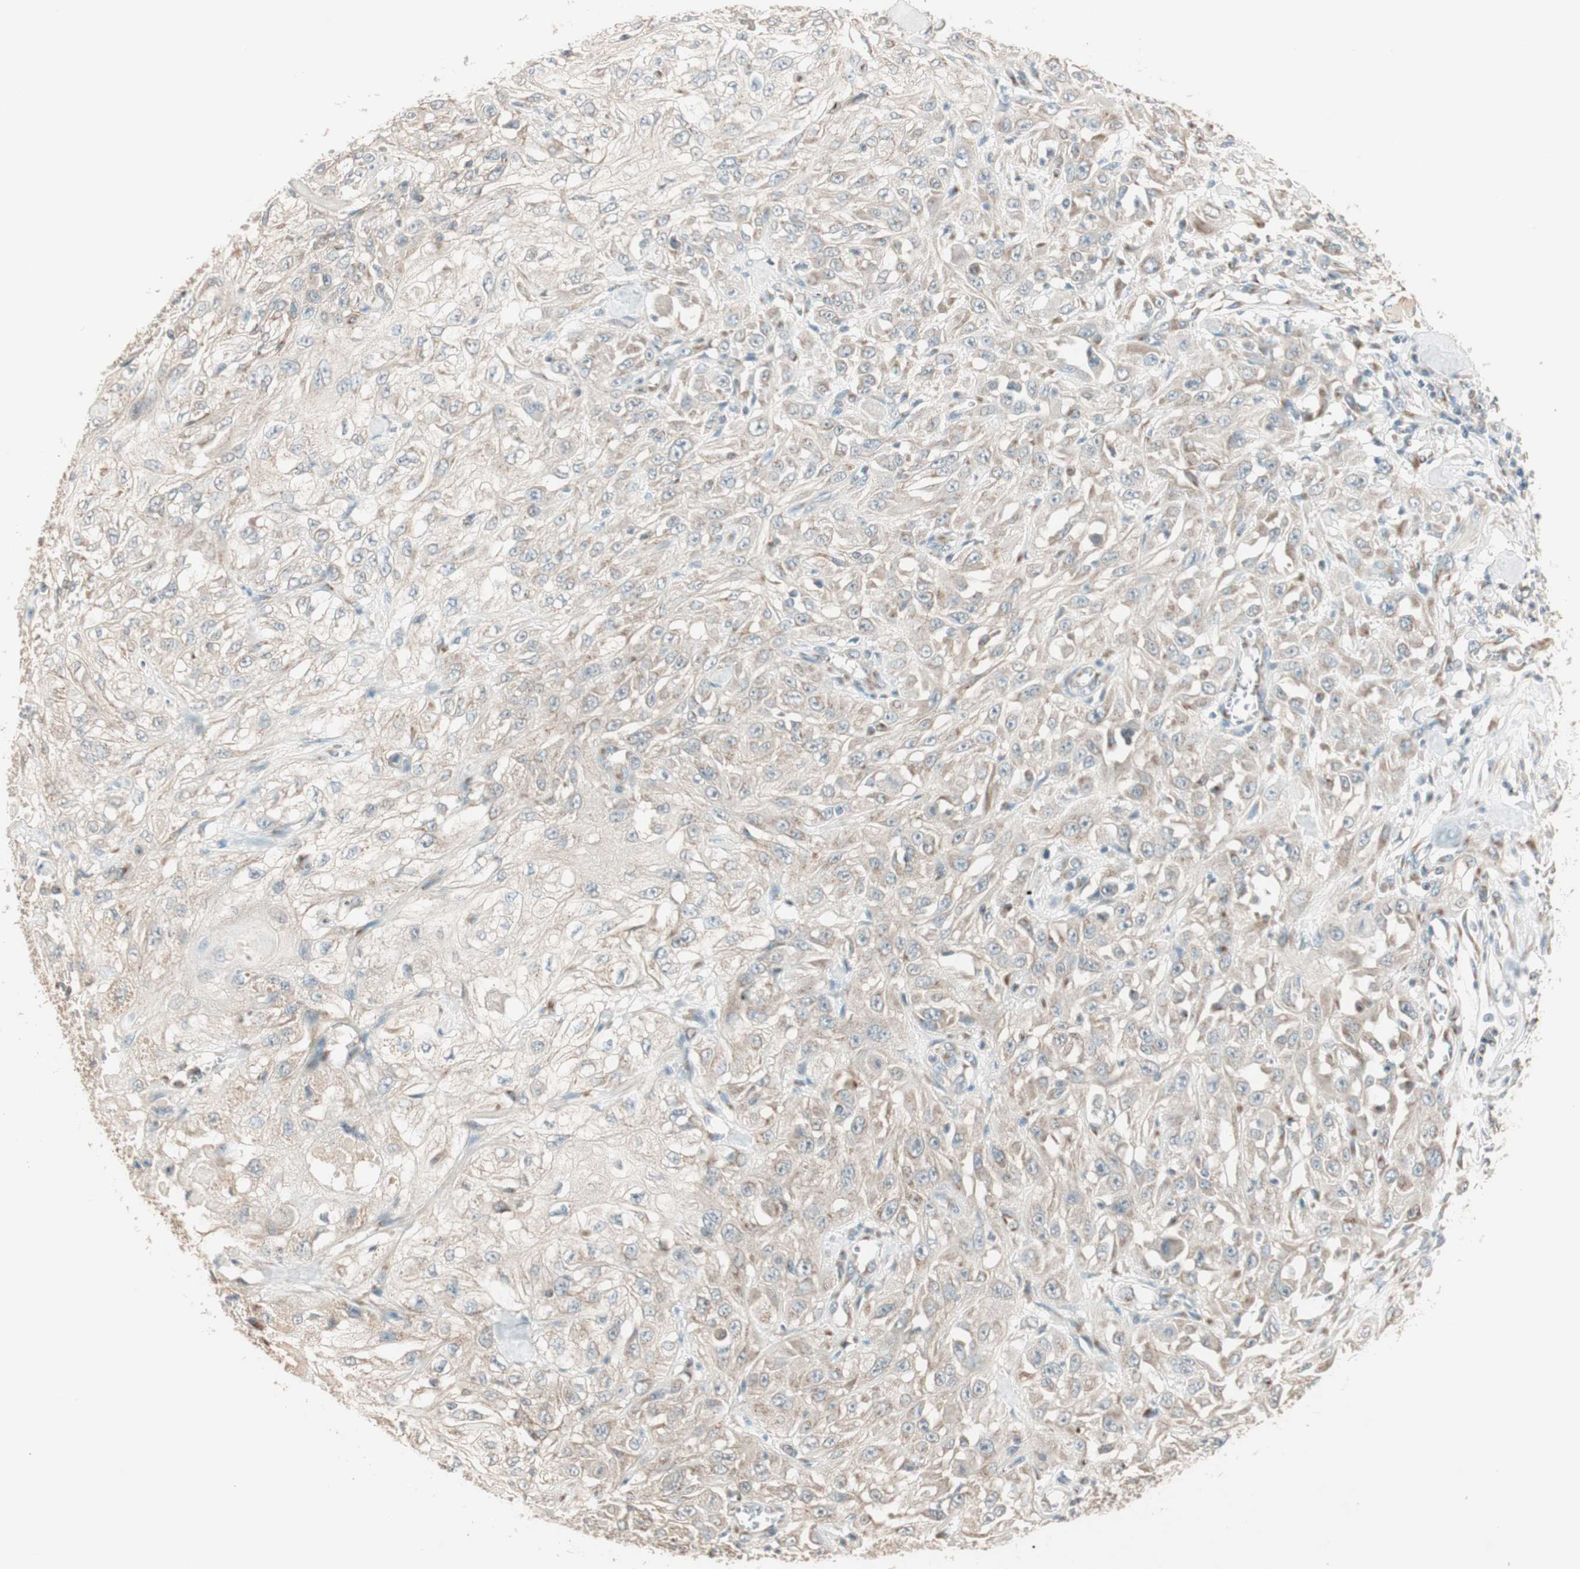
{"staining": {"intensity": "weak", "quantity": "25%-75%", "location": "cytoplasmic/membranous"}, "tissue": "skin cancer", "cell_type": "Tumor cells", "image_type": "cancer", "snomed": [{"axis": "morphology", "description": "Squamous cell carcinoma, NOS"}, {"axis": "morphology", "description": "Squamous cell carcinoma, metastatic, NOS"}, {"axis": "topography", "description": "Skin"}, {"axis": "topography", "description": "Lymph node"}], "caption": "A brown stain highlights weak cytoplasmic/membranous positivity of a protein in skin cancer tumor cells. (Stains: DAB in brown, nuclei in blue, Microscopy: brightfield microscopy at high magnification).", "gene": "SEC16A", "patient": {"sex": "male", "age": 75}}